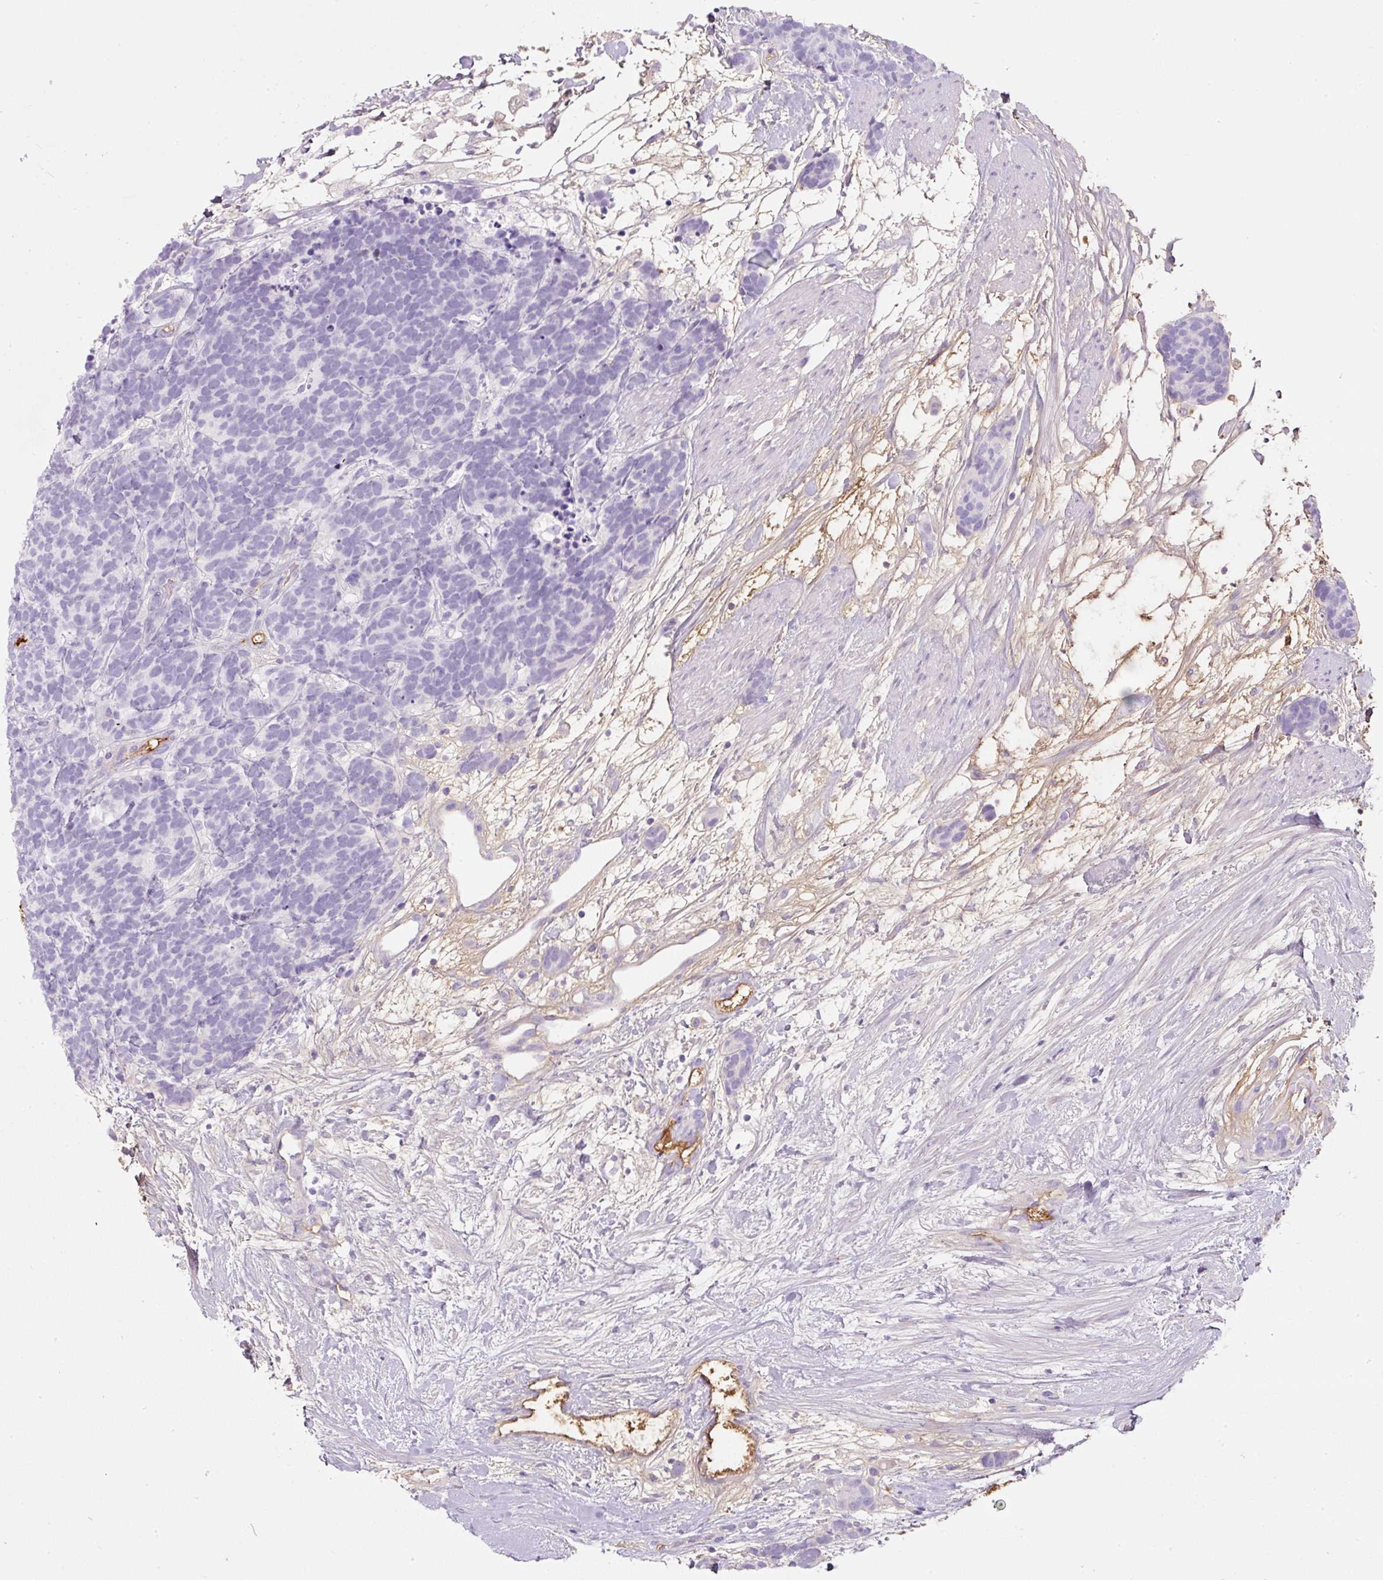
{"staining": {"intensity": "negative", "quantity": "none", "location": "none"}, "tissue": "carcinoid", "cell_type": "Tumor cells", "image_type": "cancer", "snomed": [{"axis": "morphology", "description": "Carcinoma, NOS"}, {"axis": "morphology", "description": "Carcinoid, malignant, NOS"}, {"axis": "topography", "description": "Prostate"}], "caption": "Malignant carcinoid was stained to show a protein in brown. There is no significant staining in tumor cells.", "gene": "APOA1", "patient": {"sex": "male", "age": 57}}